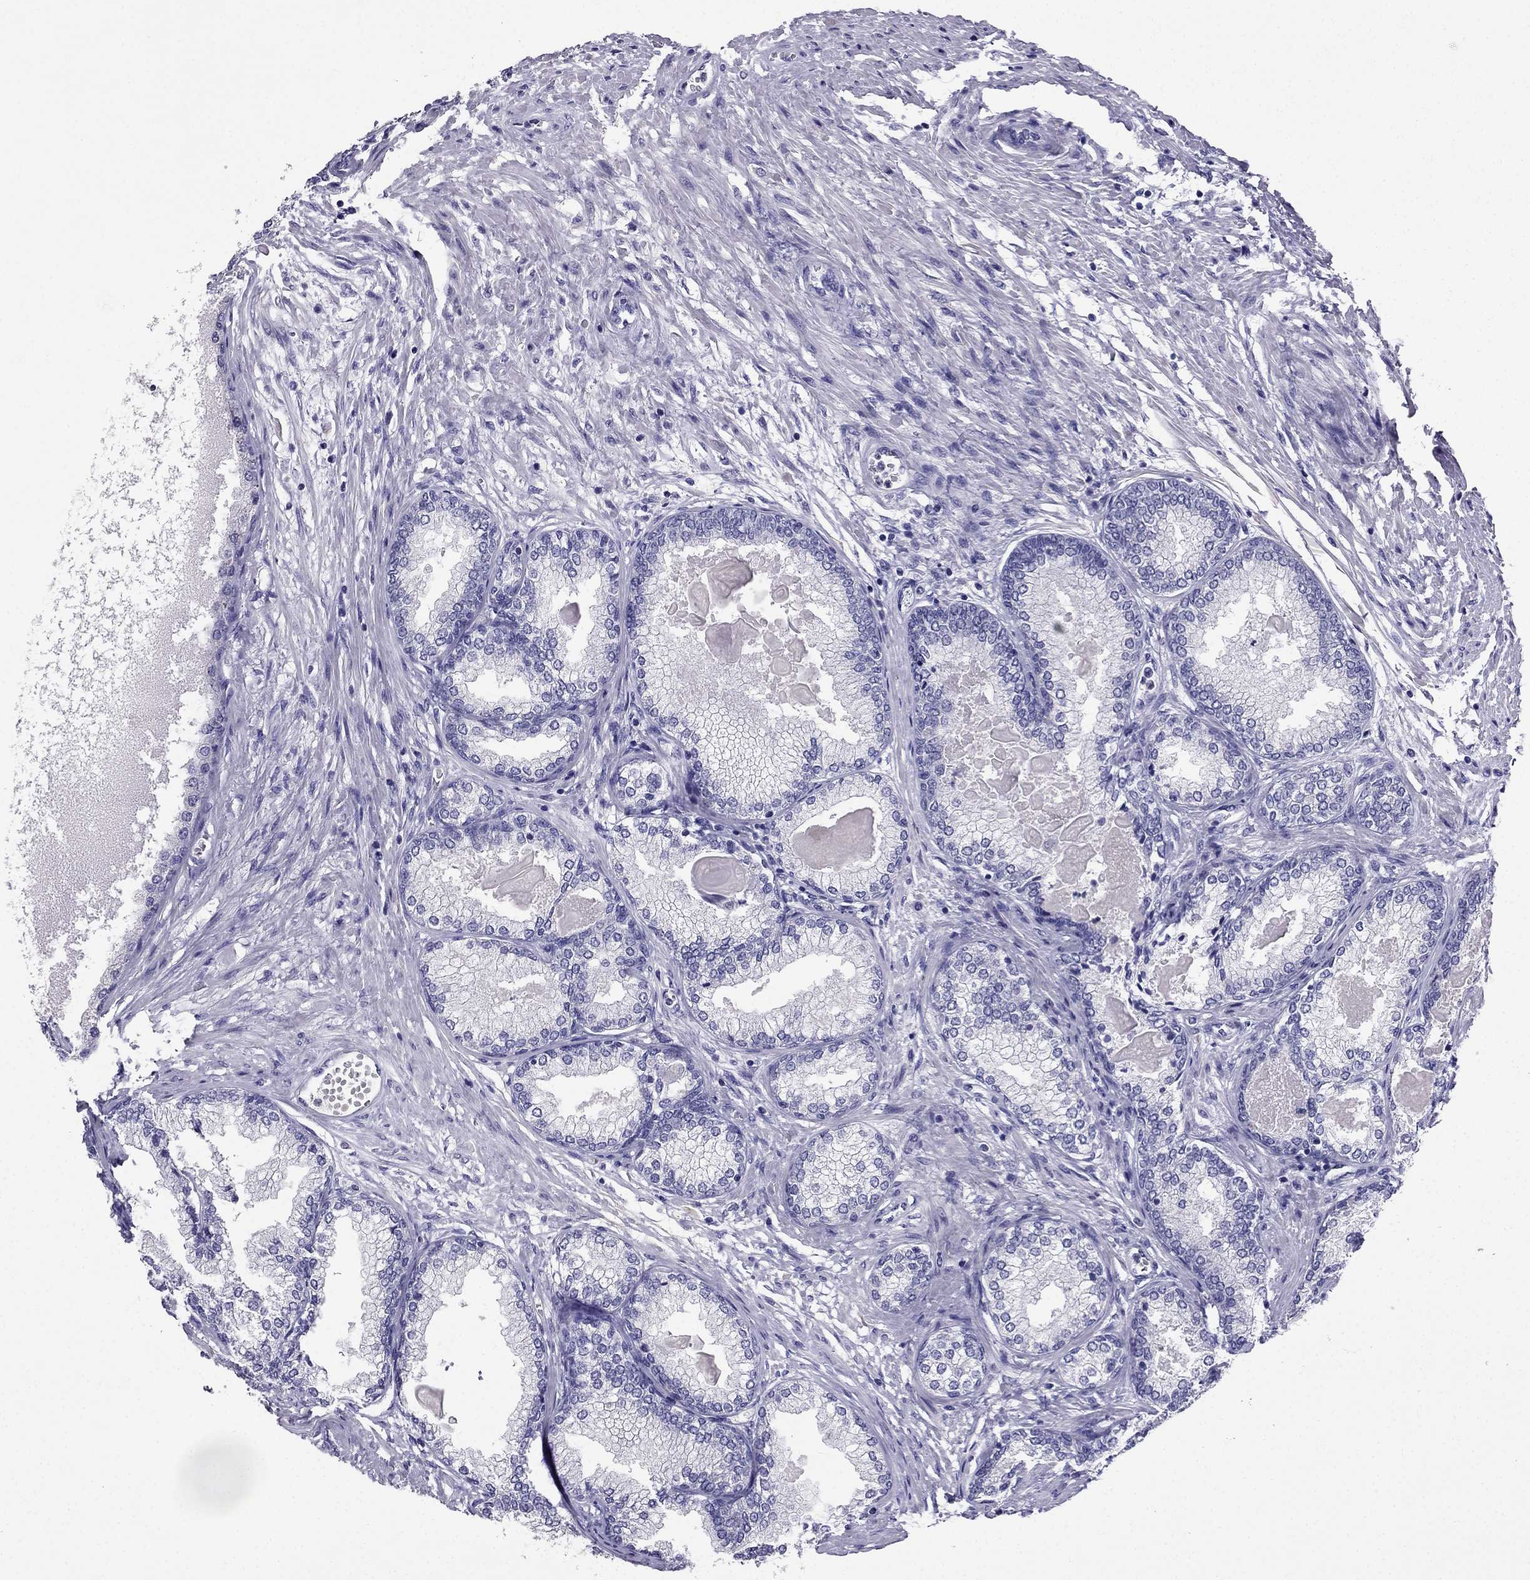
{"staining": {"intensity": "negative", "quantity": "none", "location": "none"}, "tissue": "prostate", "cell_type": "Glandular cells", "image_type": "normal", "snomed": [{"axis": "morphology", "description": "Normal tissue, NOS"}, {"axis": "topography", "description": "Prostate"}], "caption": "Glandular cells show no significant staining in unremarkable prostate.", "gene": "ARID3A", "patient": {"sex": "male", "age": 72}}